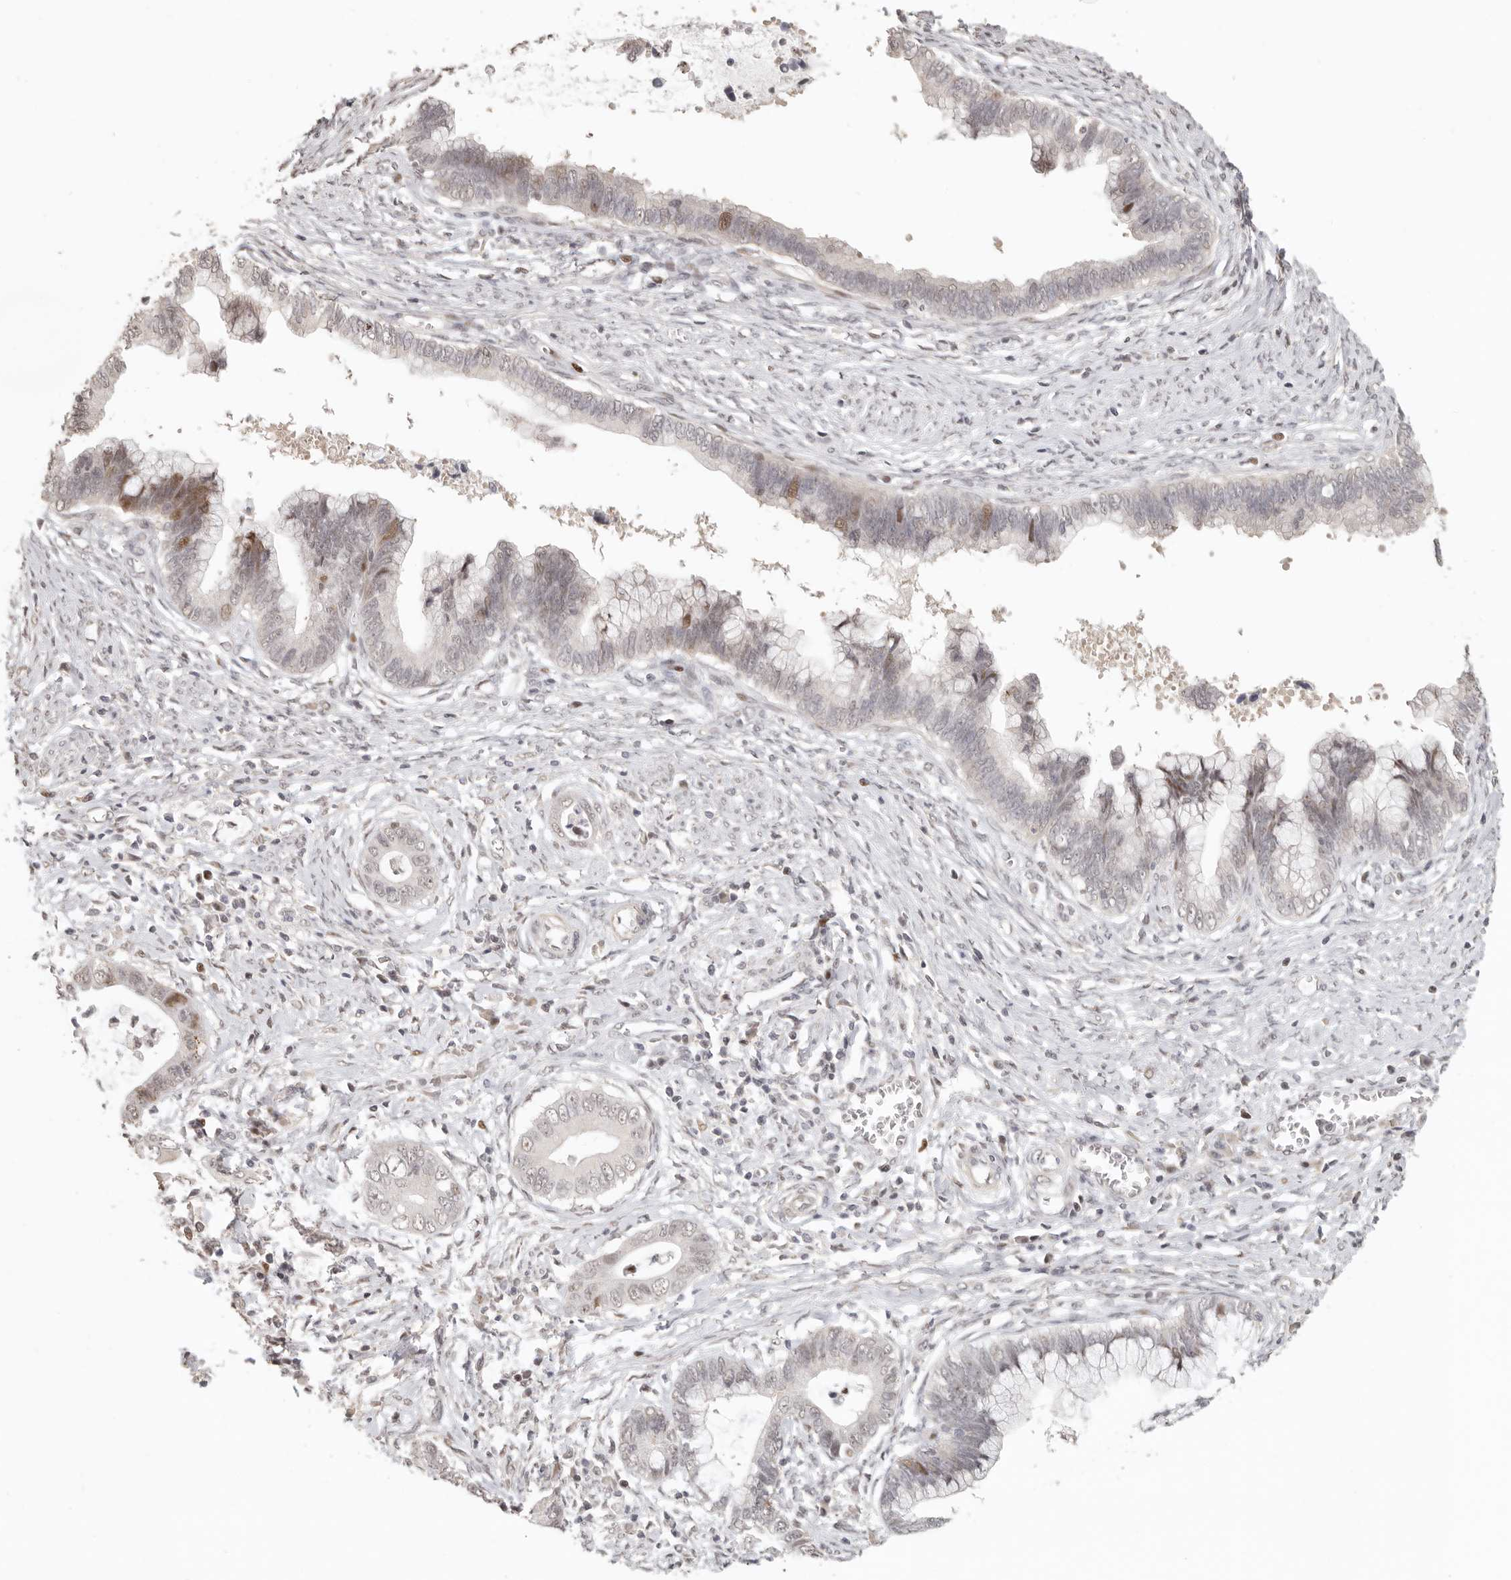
{"staining": {"intensity": "moderate", "quantity": "<25%", "location": "nuclear"}, "tissue": "cervical cancer", "cell_type": "Tumor cells", "image_type": "cancer", "snomed": [{"axis": "morphology", "description": "Adenocarcinoma, NOS"}, {"axis": "topography", "description": "Cervix"}], "caption": "Protein staining shows moderate nuclear expression in about <25% of tumor cells in adenocarcinoma (cervical).", "gene": "GPBP1L1", "patient": {"sex": "female", "age": 44}}